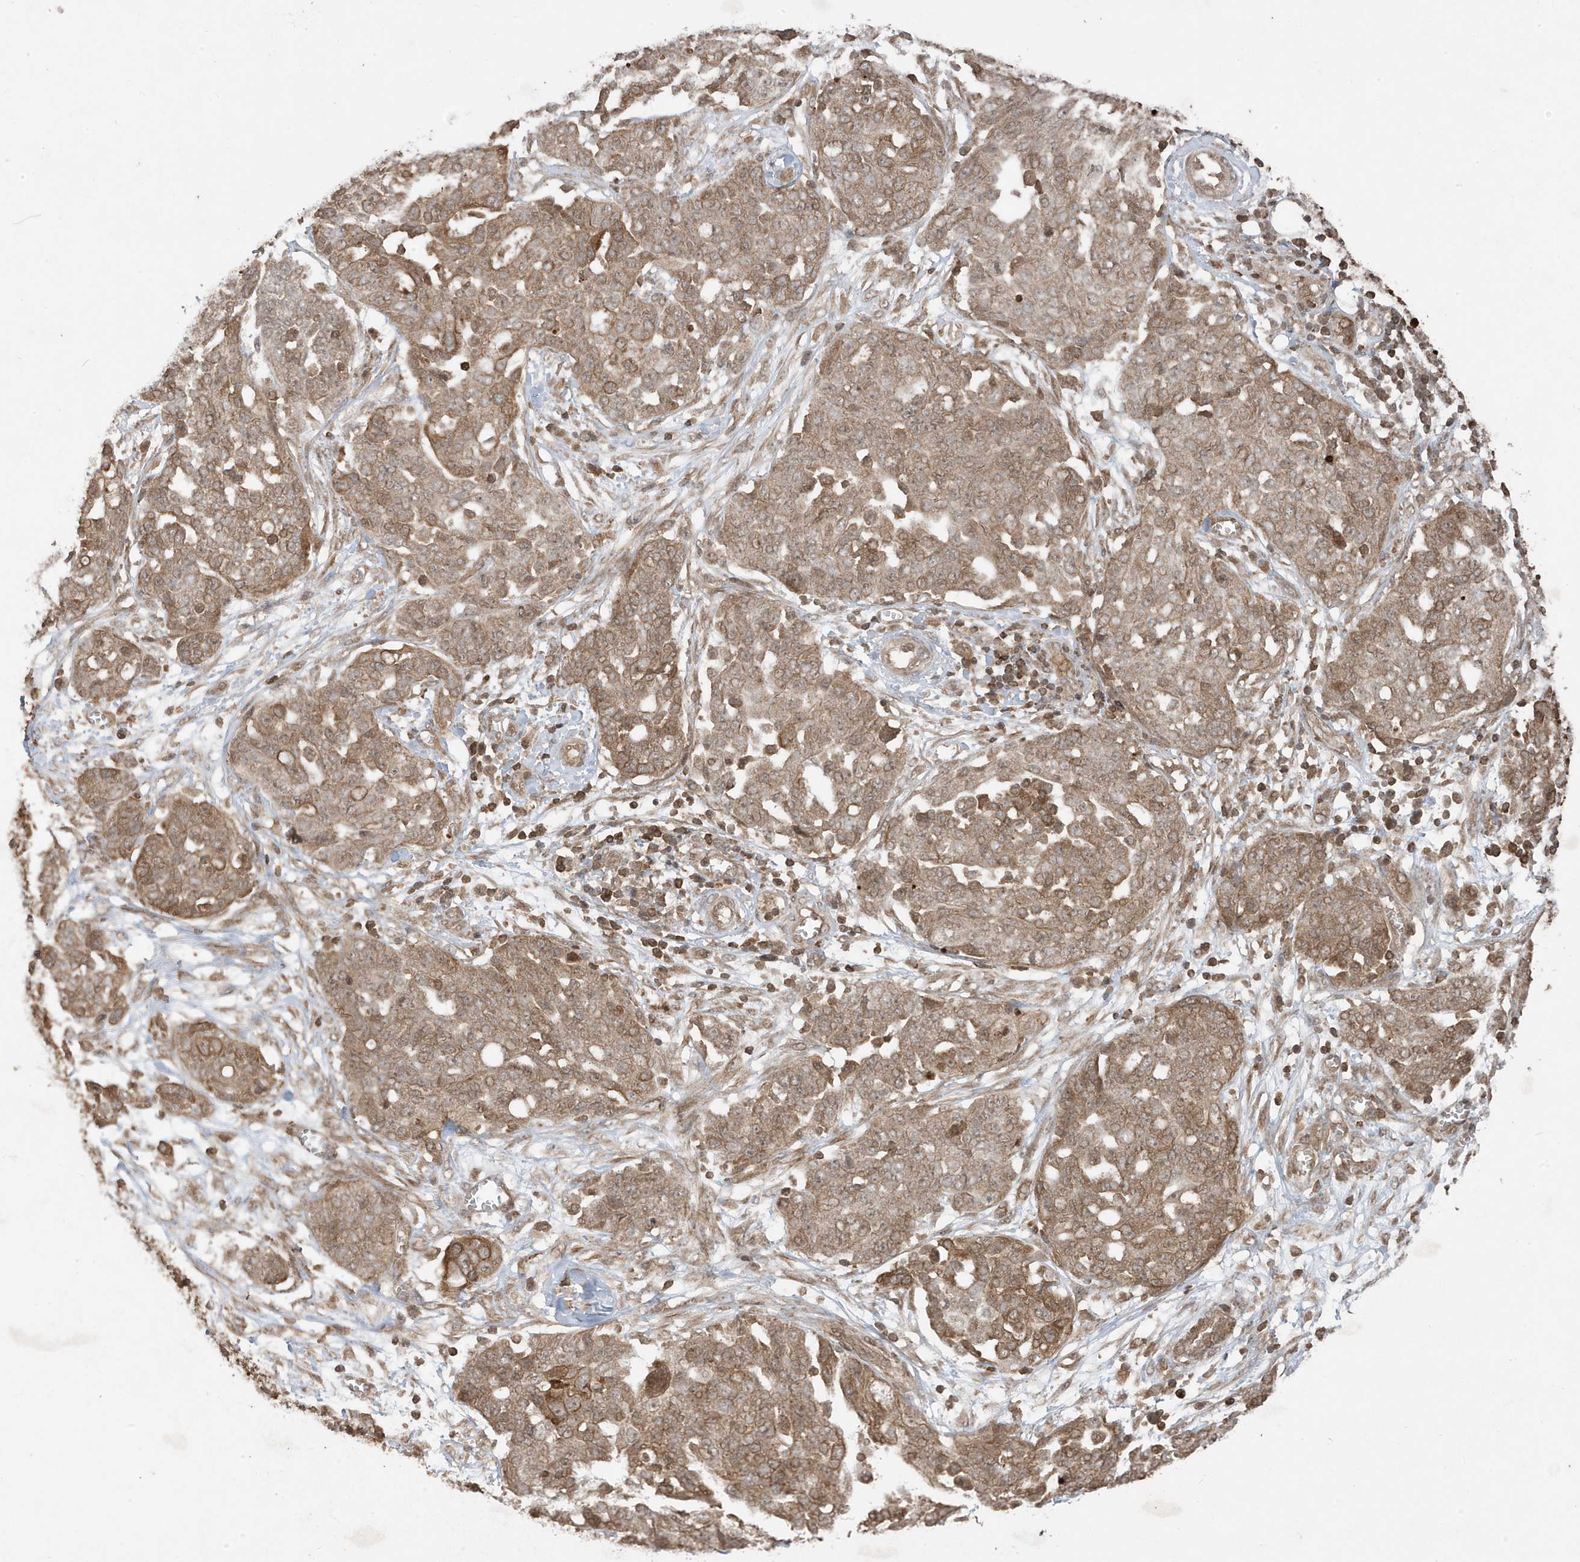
{"staining": {"intensity": "moderate", "quantity": ">75%", "location": "cytoplasmic/membranous"}, "tissue": "ovarian cancer", "cell_type": "Tumor cells", "image_type": "cancer", "snomed": [{"axis": "morphology", "description": "Cystadenocarcinoma, serous, NOS"}, {"axis": "topography", "description": "Soft tissue"}, {"axis": "topography", "description": "Ovary"}], "caption": "Immunohistochemical staining of ovarian cancer (serous cystadenocarcinoma) exhibits moderate cytoplasmic/membranous protein expression in approximately >75% of tumor cells.", "gene": "ASAP1", "patient": {"sex": "female", "age": 57}}